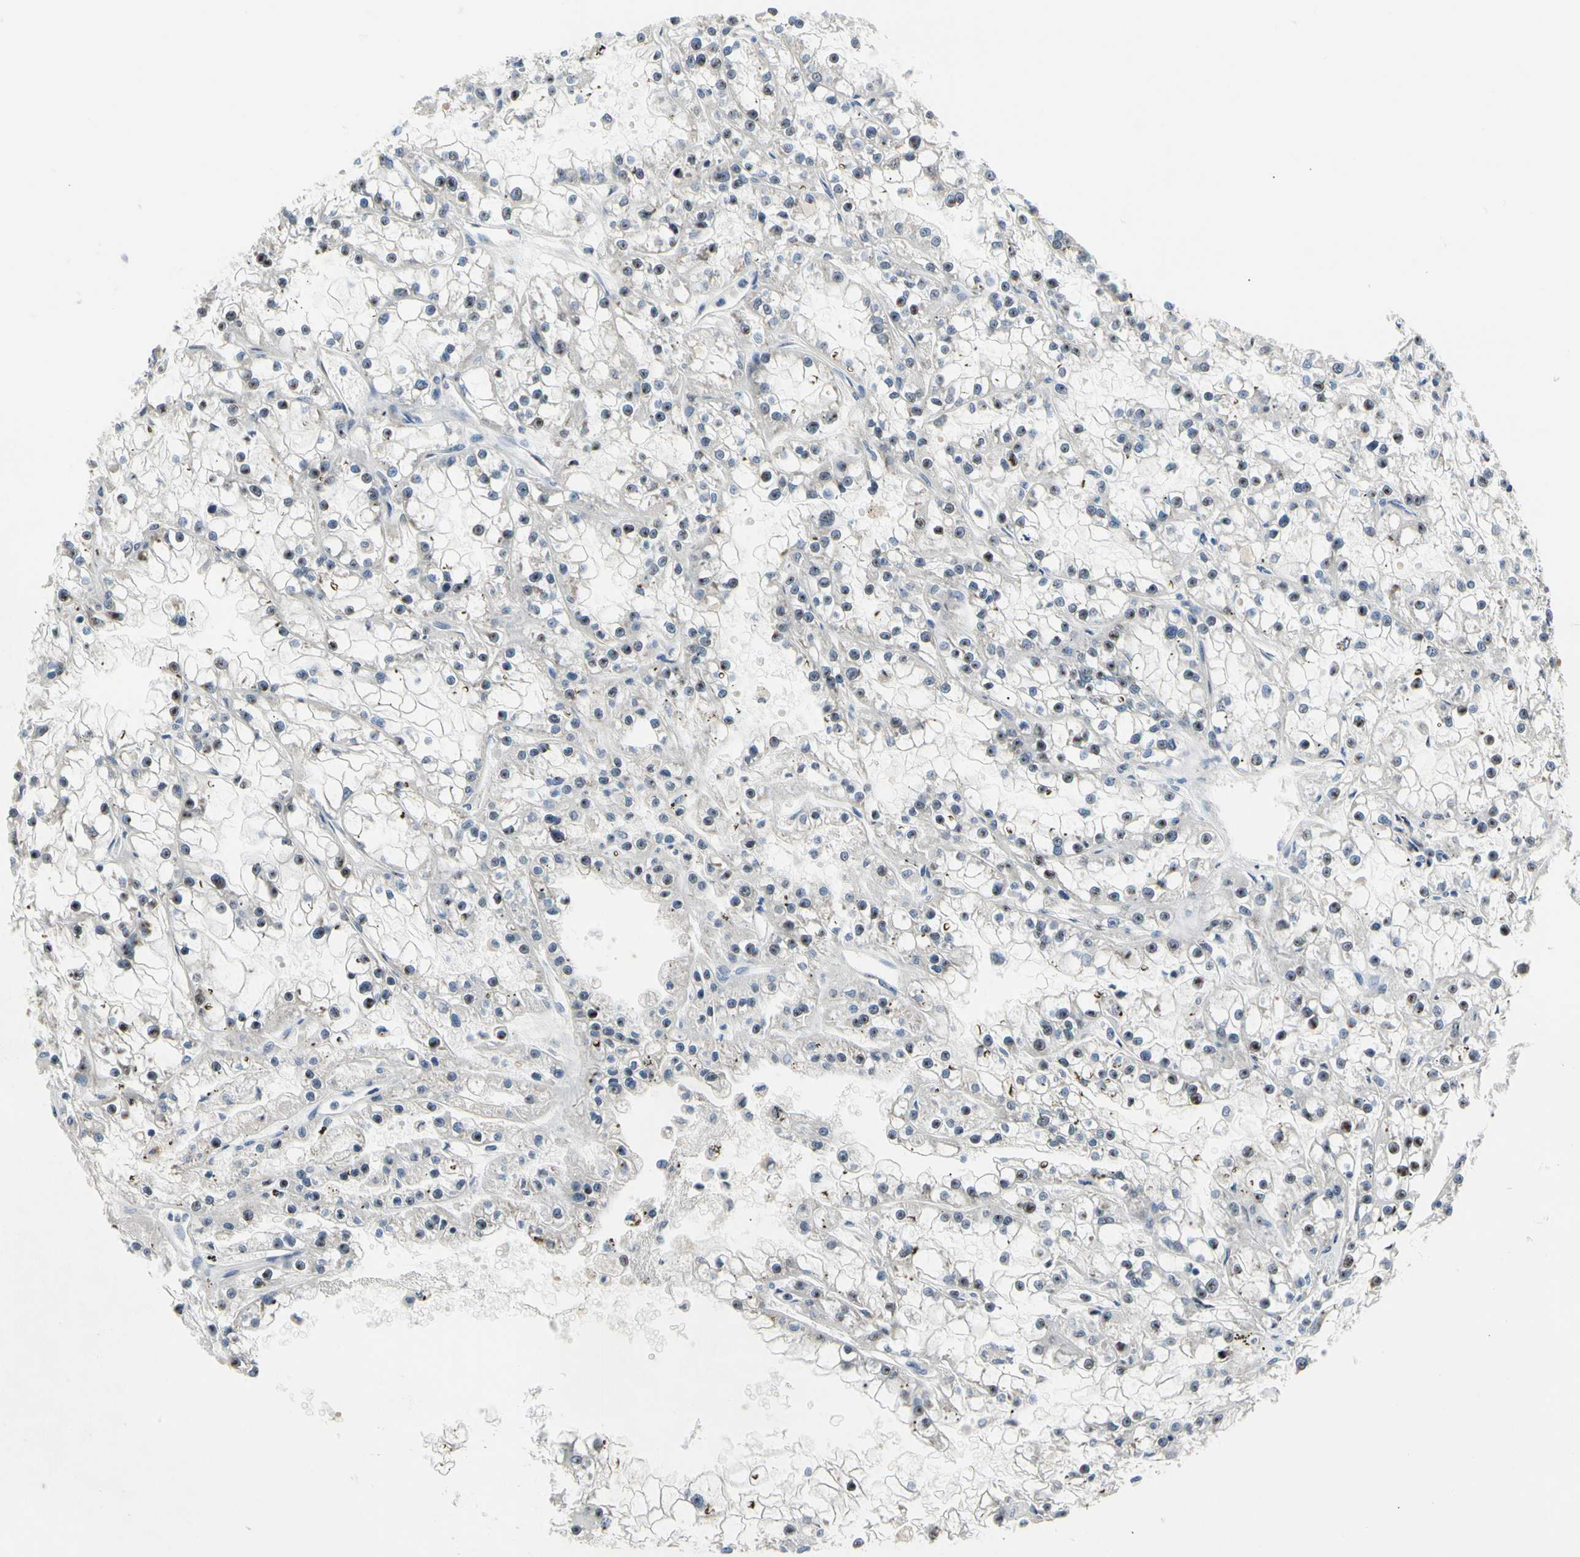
{"staining": {"intensity": "strong", "quantity": "<25%", "location": "nuclear"}, "tissue": "renal cancer", "cell_type": "Tumor cells", "image_type": "cancer", "snomed": [{"axis": "morphology", "description": "Adenocarcinoma, NOS"}, {"axis": "topography", "description": "Kidney"}], "caption": "Protein expression analysis of renal adenocarcinoma demonstrates strong nuclear staining in about <25% of tumor cells.", "gene": "NFASC", "patient": {"sex": "female", "age": 52}}